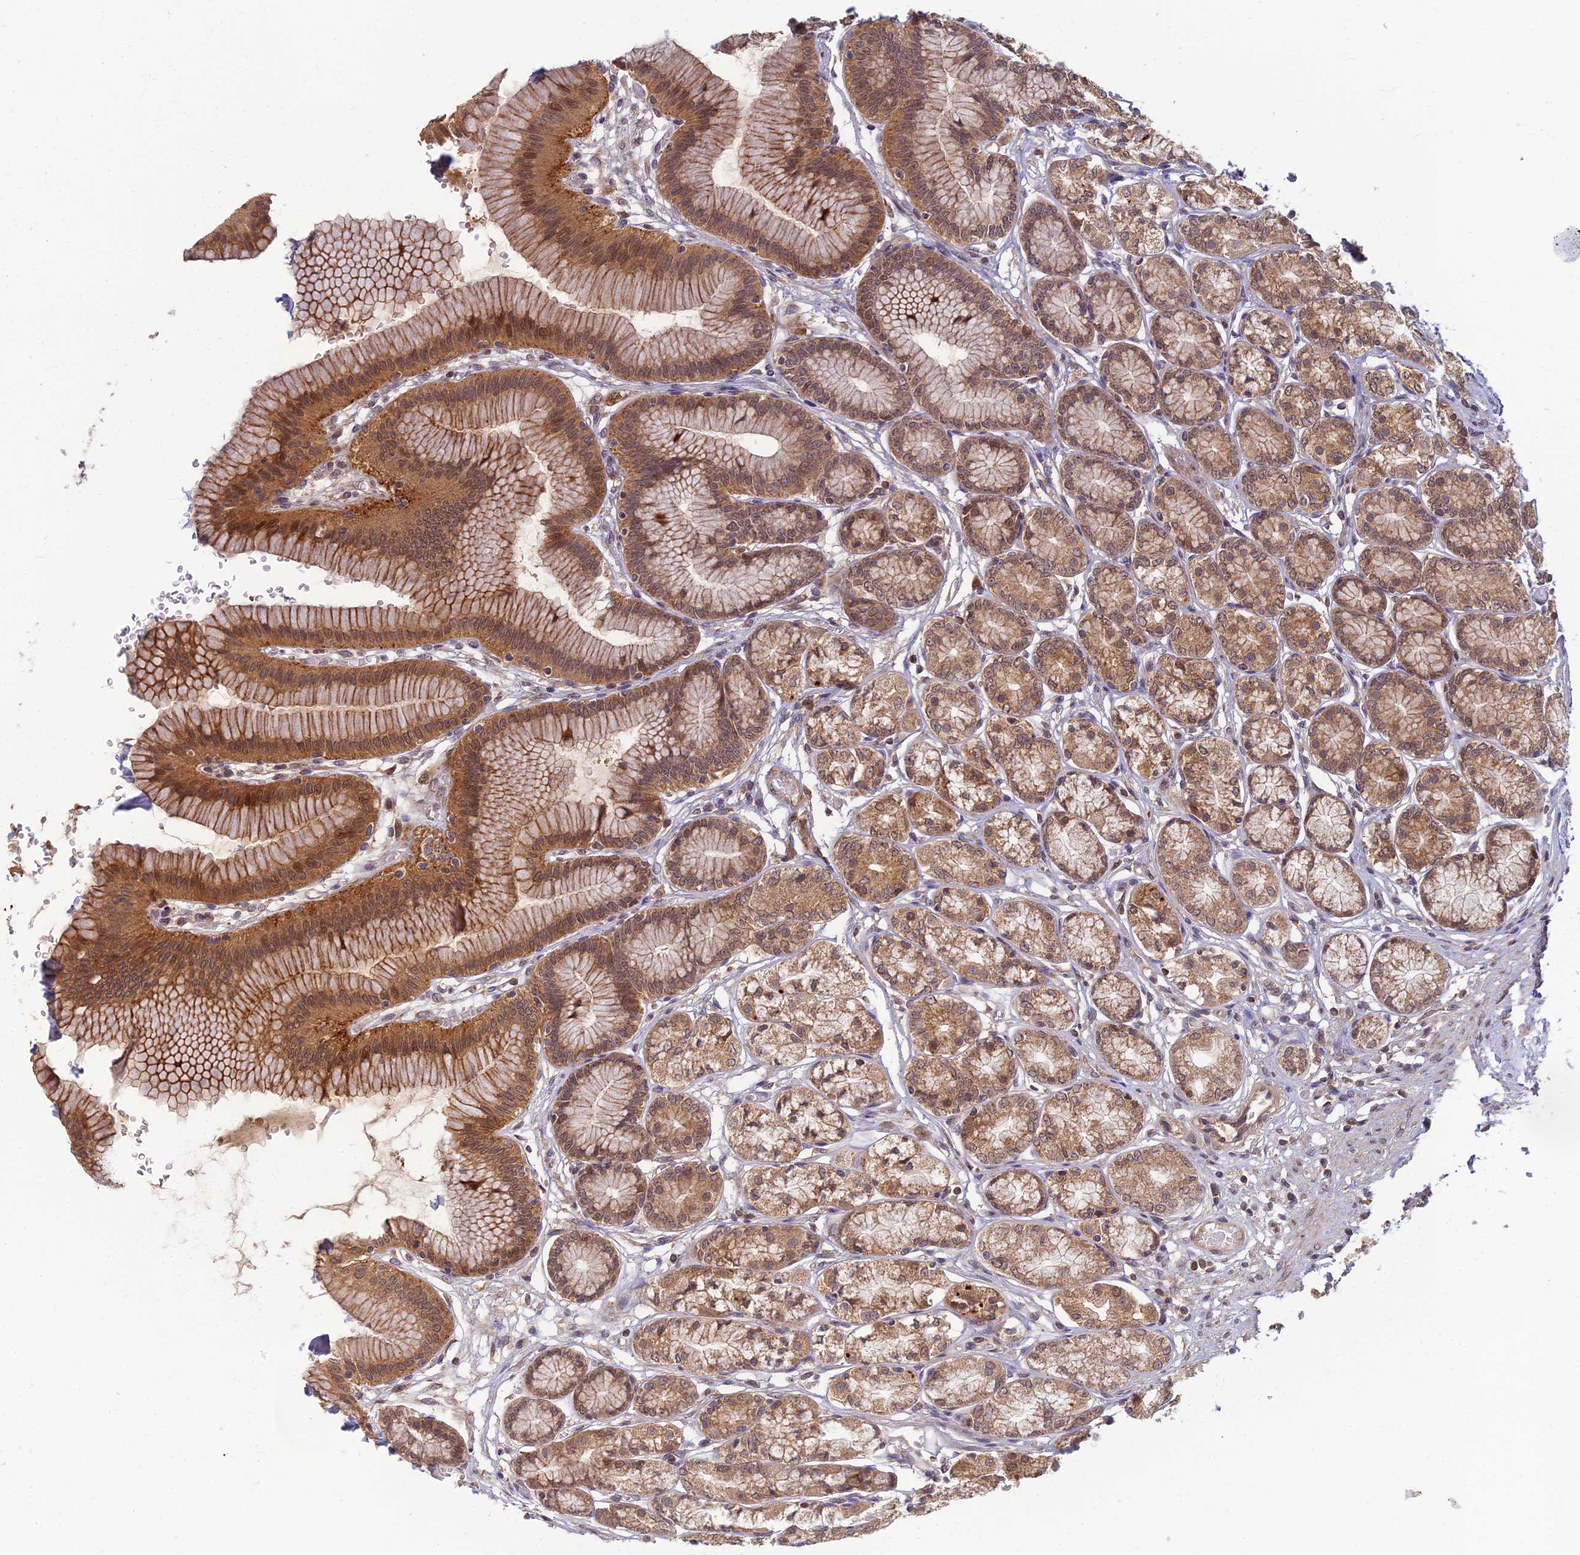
{"staining": {"intensity": "strong", "quantity": ">75%", "location": "cytoplasmic/membranous,nuclear"}, "tissue": "stomach", "cell_type": "Glandular cells", "image_type": "normal", "snomed": [{"axis": "morphology", "description": "Normal tissue, NOS"}, {"axis": "morphology", "description": "Adenocarcinoma, NOS"}, {"axis": "morphology", "description": "Adenocarcinoma, High grade"}, {"axis": "topography", "description": "Stomach, upper"}, {"axis": "topography", "description": "Stomach"}], "caption": "High-magnification brightfield microscopy of normal stomach stained with DAB (3,3'-diaminobenzidine) (brown) and counterstained with hematoxylin (blue). glandular cells exhibit strong cytoplasmic/membranous,nuclear positivity is seen in approximately>75% of cells.", "gene": "RGL3", "patient": {"sex": "female", "age": 65}}